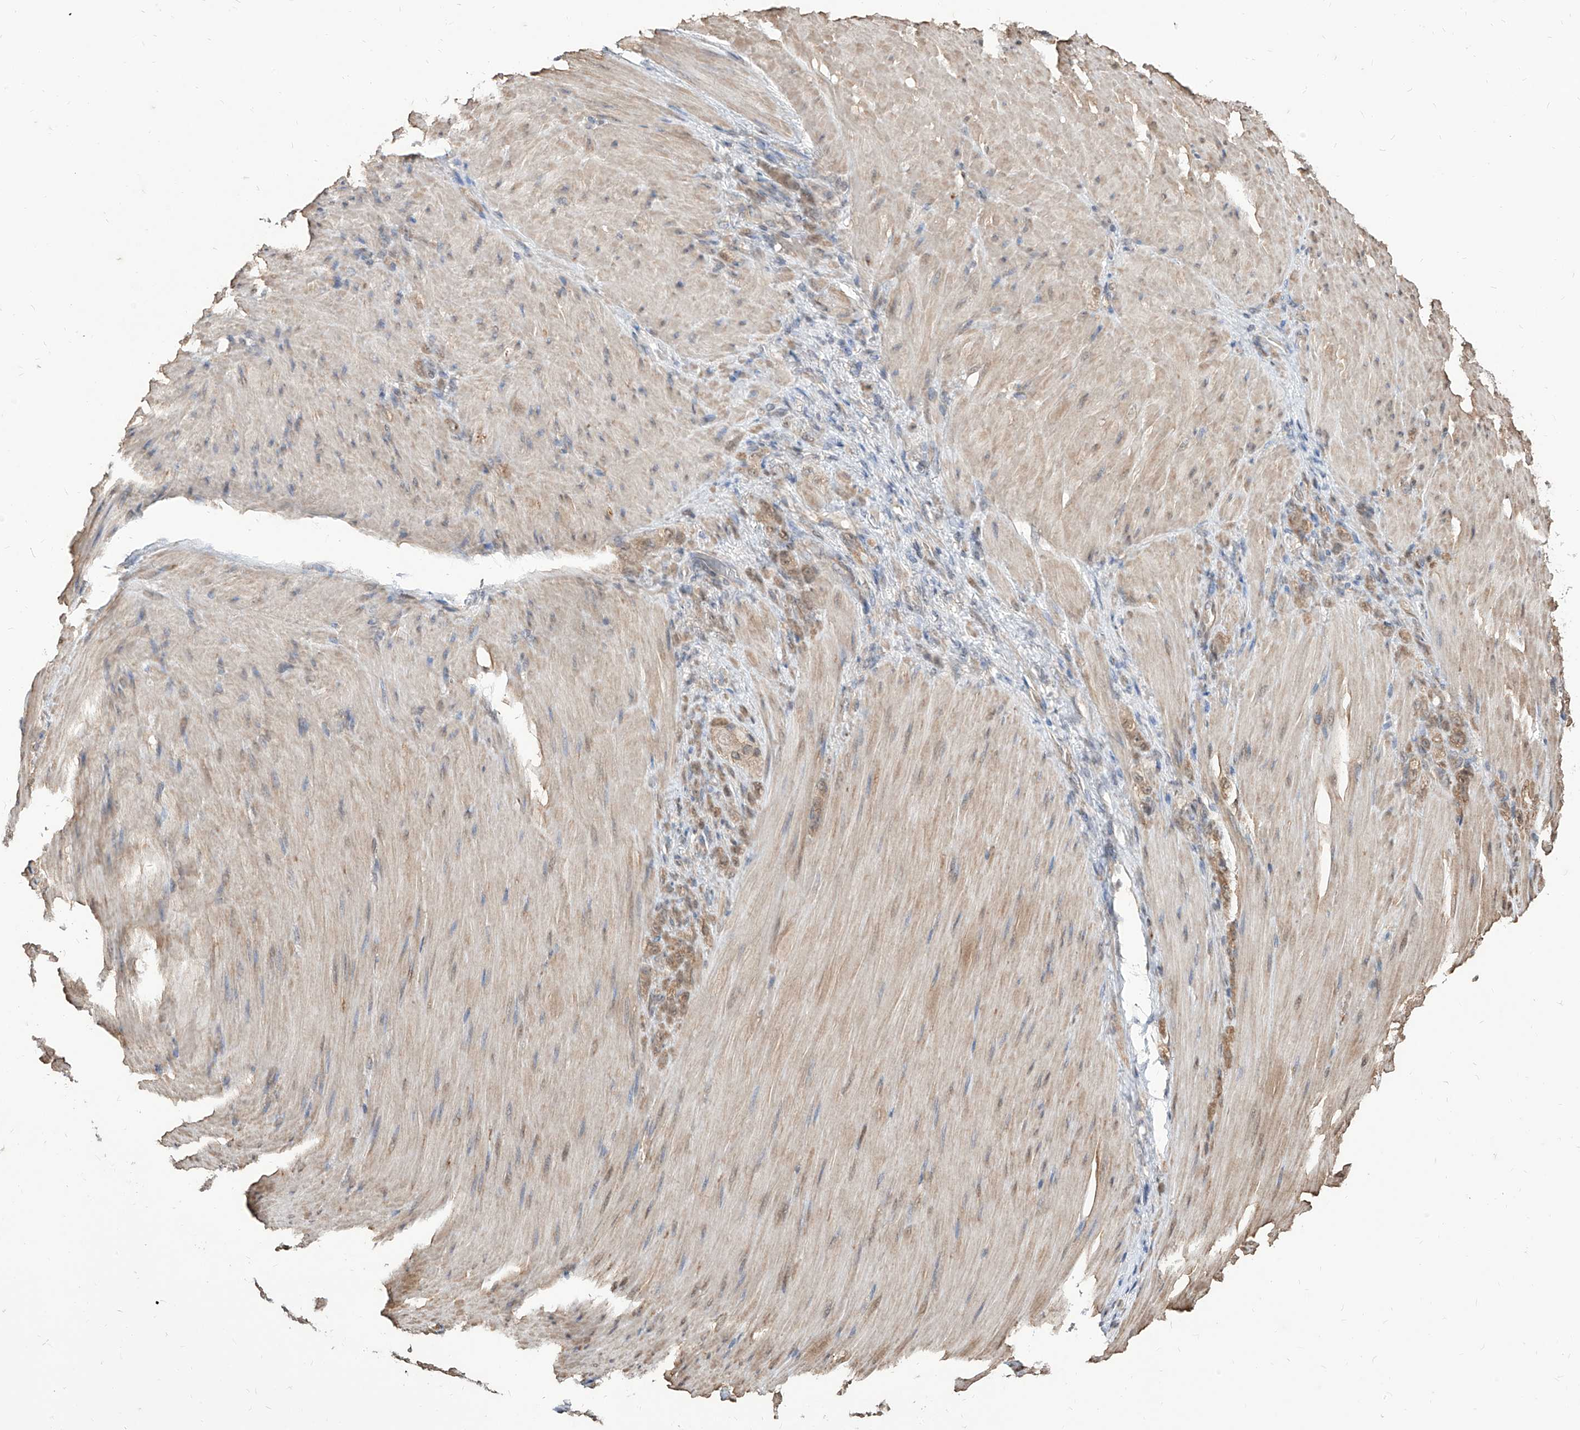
{"staining": {"intensity": "weak", "quantity": ">75%", "location": "cytoplasmic/membranous"}, "tissue": "stomach cancer", "cell_type": "Tumor cells", "image_type": "cancer", "snomed": [{"axis": "morphology", "description": "Normal tissue, NOS"}, {"axis": "morphology", "description": "Adenocarcinoma, NOS"}, {"axis": "topography", "description": "Stomach"}], "caption": "Tumor cells display weak cytoplasmic/membranous staining in about >75% of cells in stomach cancer. The staining is performed using DAB (3,3'-diaminobenzidine) brown chromogen to label protein expression. The nuclei are counter-stained blue using hematoxylin.", "gene": "C8orf82", "patient": {"sex": "male", "age": 82}}